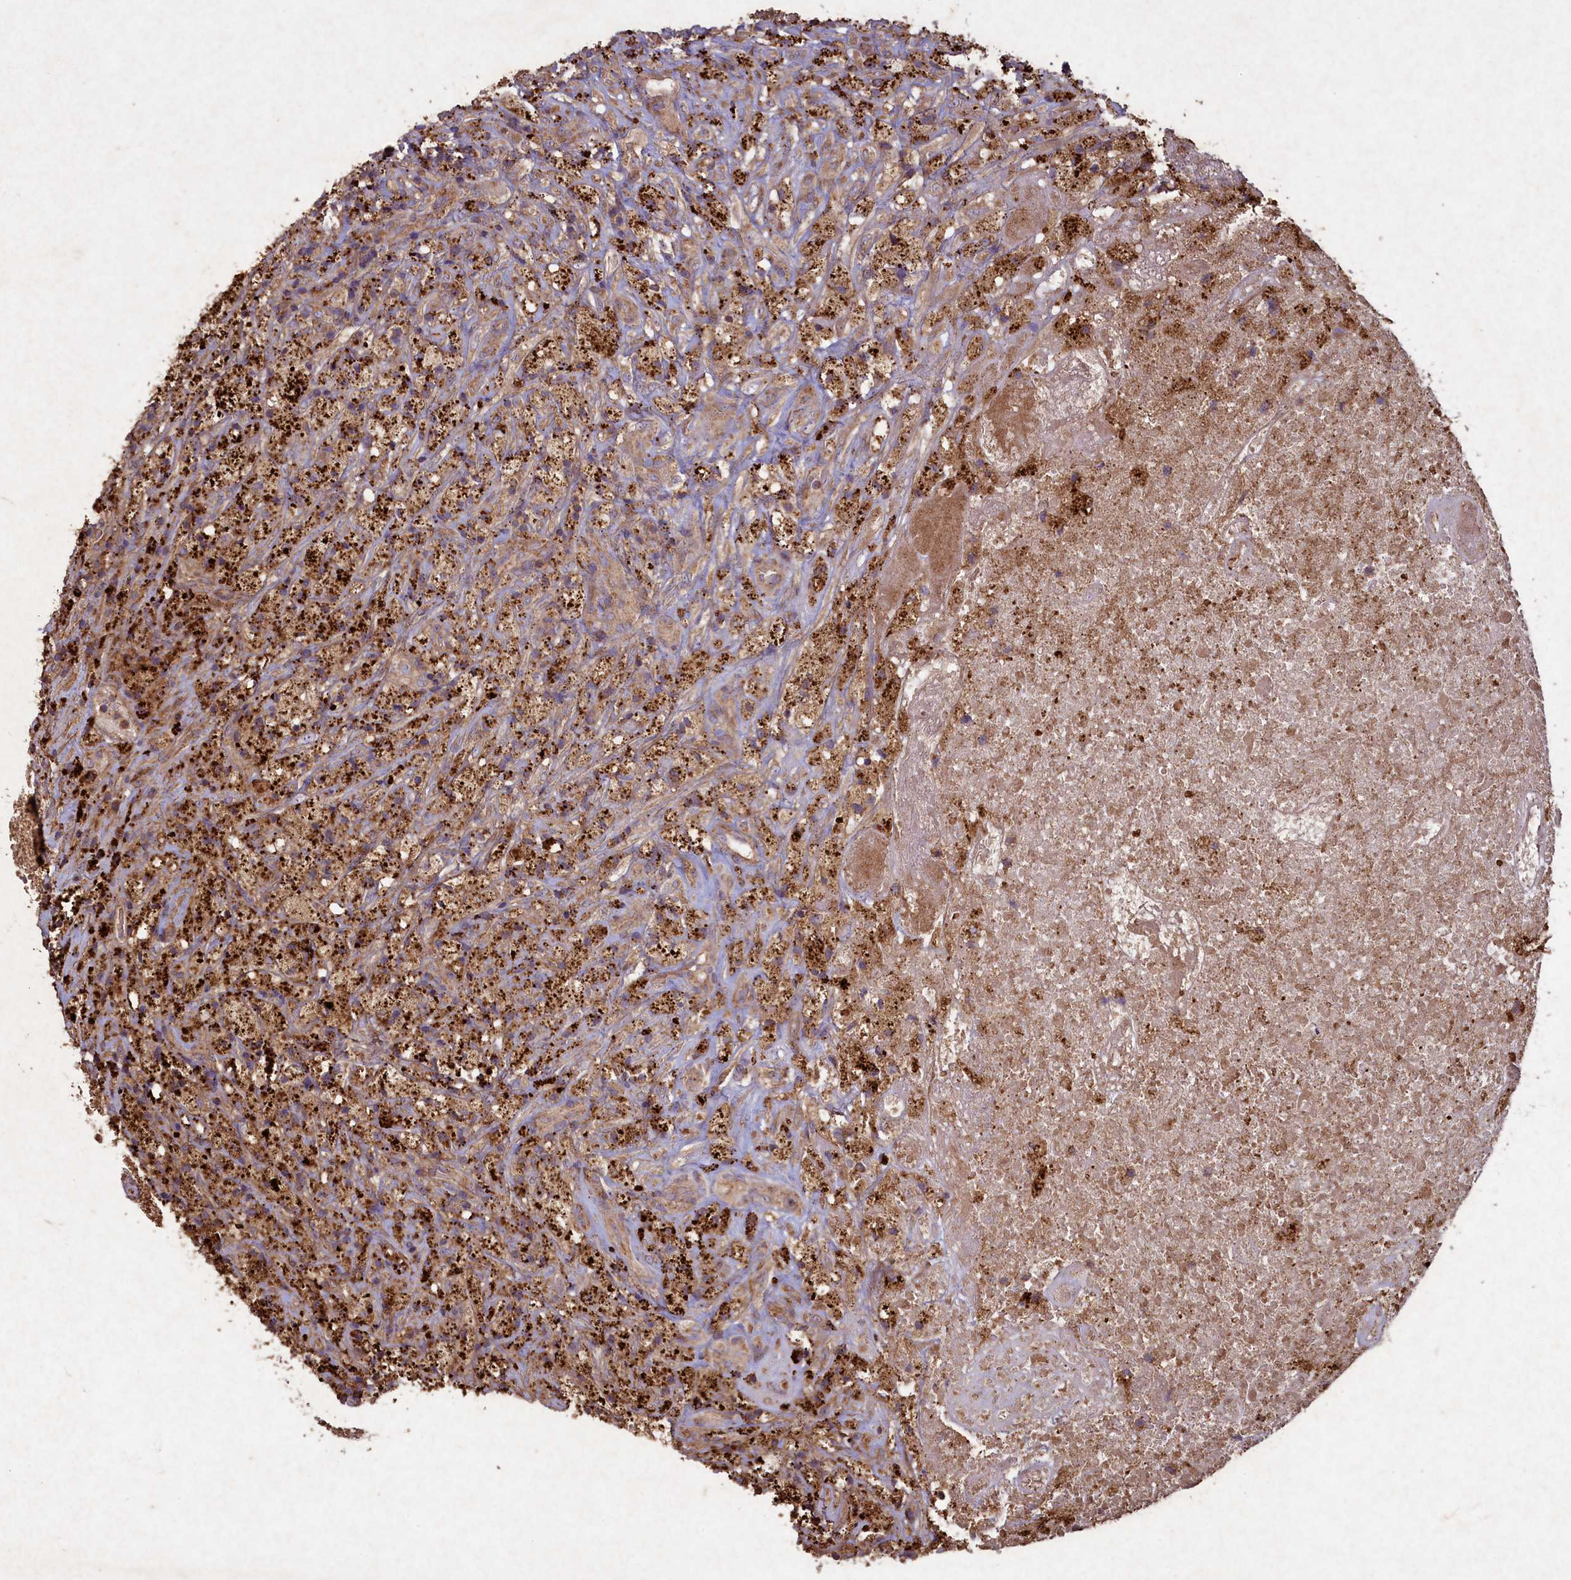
{"staining": {"intensity": "moderate", "quantity": ">75%", "location": "cytoplasmic/membranous"}, "tissue": "glioma", "cell_type": "Tumor cells", "image_type": "cancer", "snomed": [{"axis": "morphology", "description": "Glioma, malignant, High grade"}, {"axis": "topography", "description": "Brain"}], "caption": "Moderate cytoplasmic/membranous staining is seen in approximately >75% of tumor cells in glioma. (DAB (3,3'-diaminobenzidine) IHC with brightfield microscopy, high magnification).", "gene": "CIAO2B", "patient": {"sex": "male", "age": 69}}